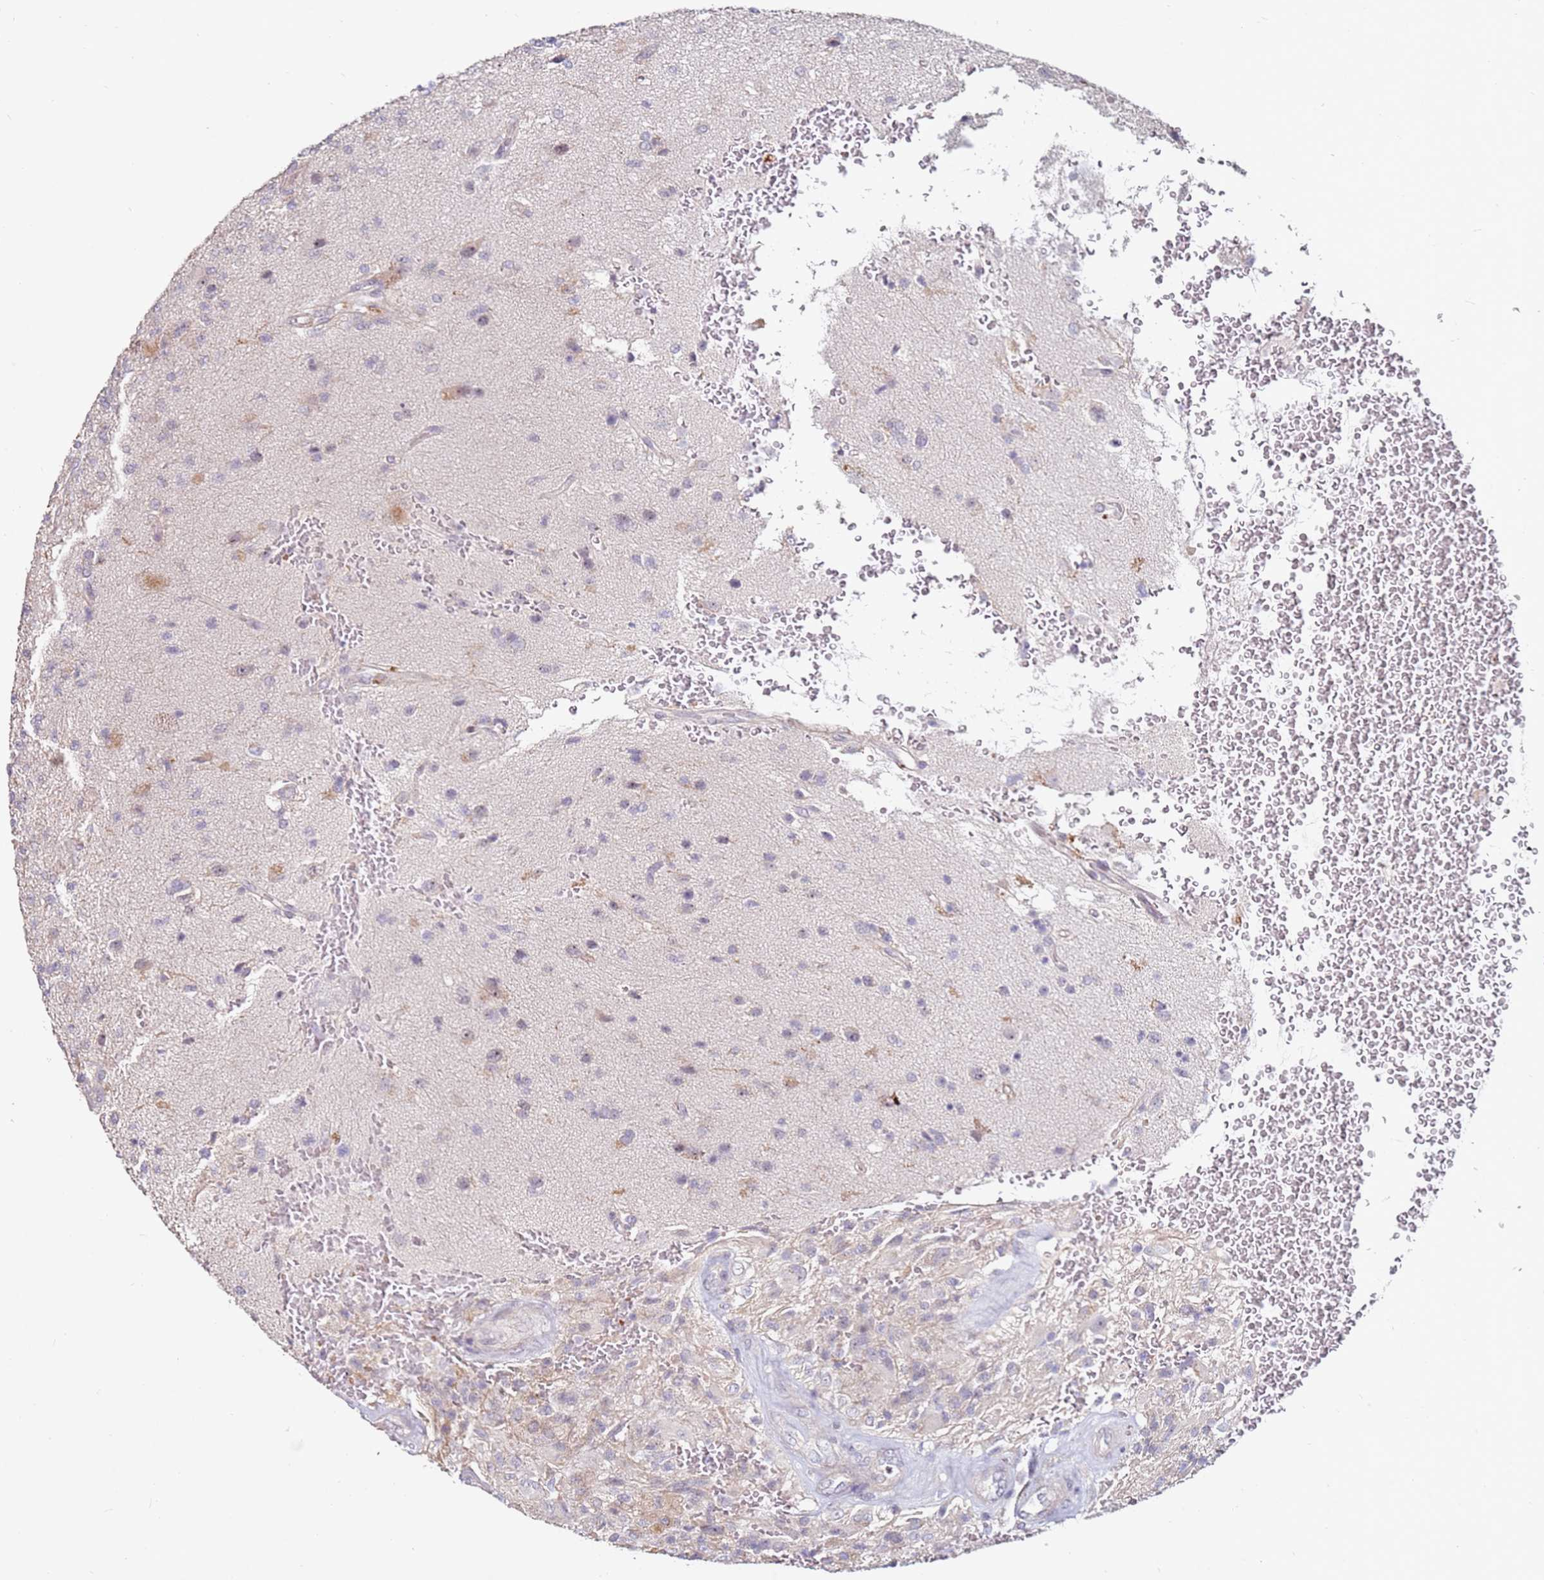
{"staining": {"intensity": "negative", "quantity": "none", "location": "none"}, "tissue": "glioma", "cell_type": "Tumor cells", "image_type": "cancer", "snomed": [{"axis": "morphology", "description": "Glioma, malignant, High grade"}, {"axis": "topography", "description": "Brain"}], "caption": "High power microscopy histopathology image of an immunohistochemistry (IHC) photomicrograph of glioma, revealing no significant positivity in tumor cells. (IHC, brightfield microscopy, high magnification).", "gene": "RARS2", "patient": {"sex": "male", "age": 56}}